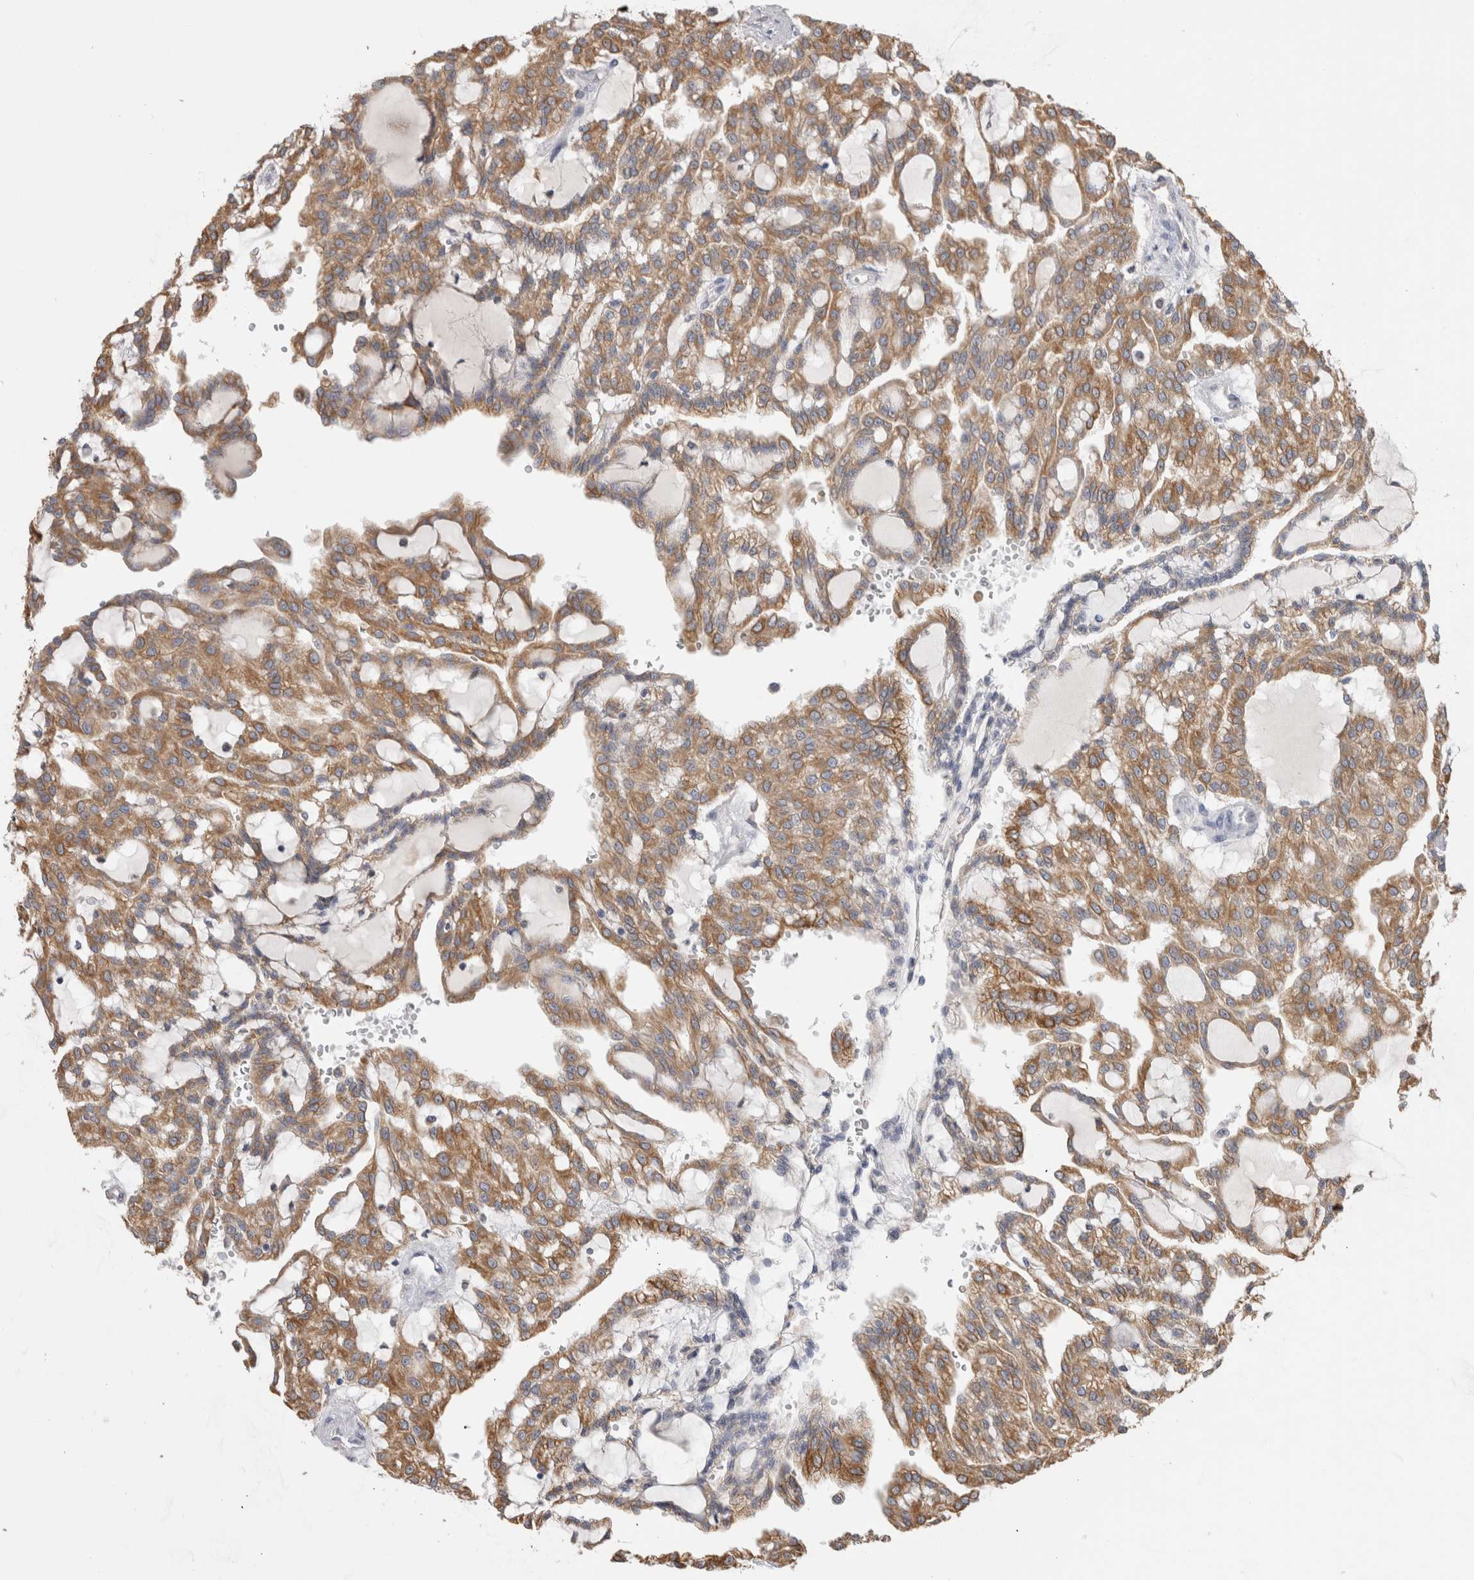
{"staining": {"intensity": "moderate", "quantity": ">75%", "location": "cytoplasmic/membranous"}, "tissue": "renal cancer", "cell_type": "Tumor cells", "image_type": "cancer", "snomed": [{"axis": "morphology", "description": "Adenocarcinoma, NOS"}, {"axis": "topography", "description": "Kidney"}], "caption": "Protein staining of renal cancer tissue shows moderate cytoplasmic/membranous positivity in about >75% of tumor cells.", "gene": "LRPAP1", "patient": {"sex": "male", "age": 63}}